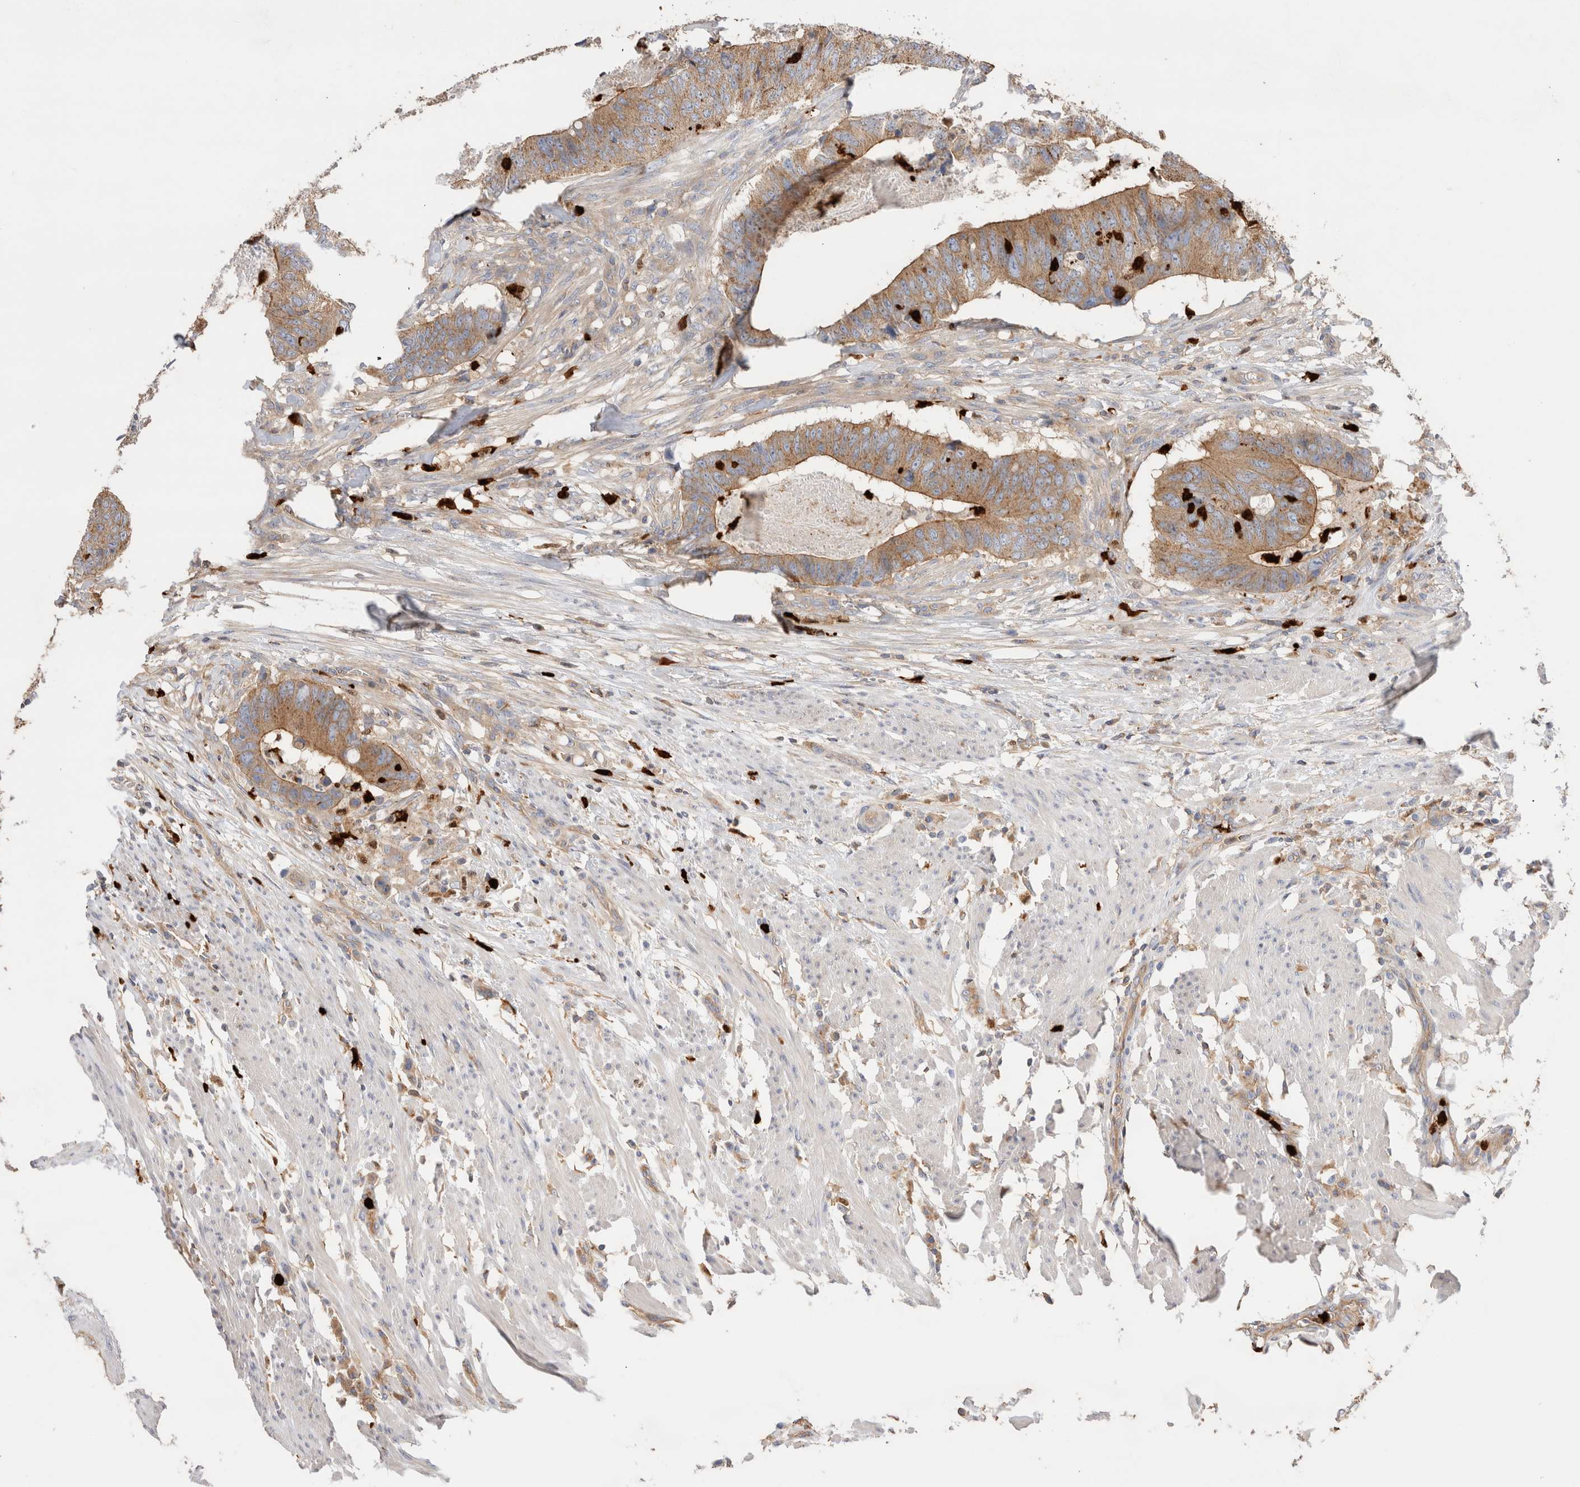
{"staining": {"intensity": "moderate", "quantity": ">75%", "location": "cytoplasmic/membranous"}, "tissue": "colorectal cancer", "cell_type": "Tumor cells", "image_type": "cancer", "snomed": [{"axis": "morphology", "description": "Adenocarcinoma, NOS"}, {"axis": "topography", "description": "Colon"}], "caption": "This micrograph shows adenocarcinoma (colorectal) stained with IHC to label a protein in brown. The cytoplasmic/membranous of tumor cells show moderate positivity for the protein. Nuclei are counter-stained blue.", "gene": "NXT2", "patient": {"sex": "male", "age": 56}}